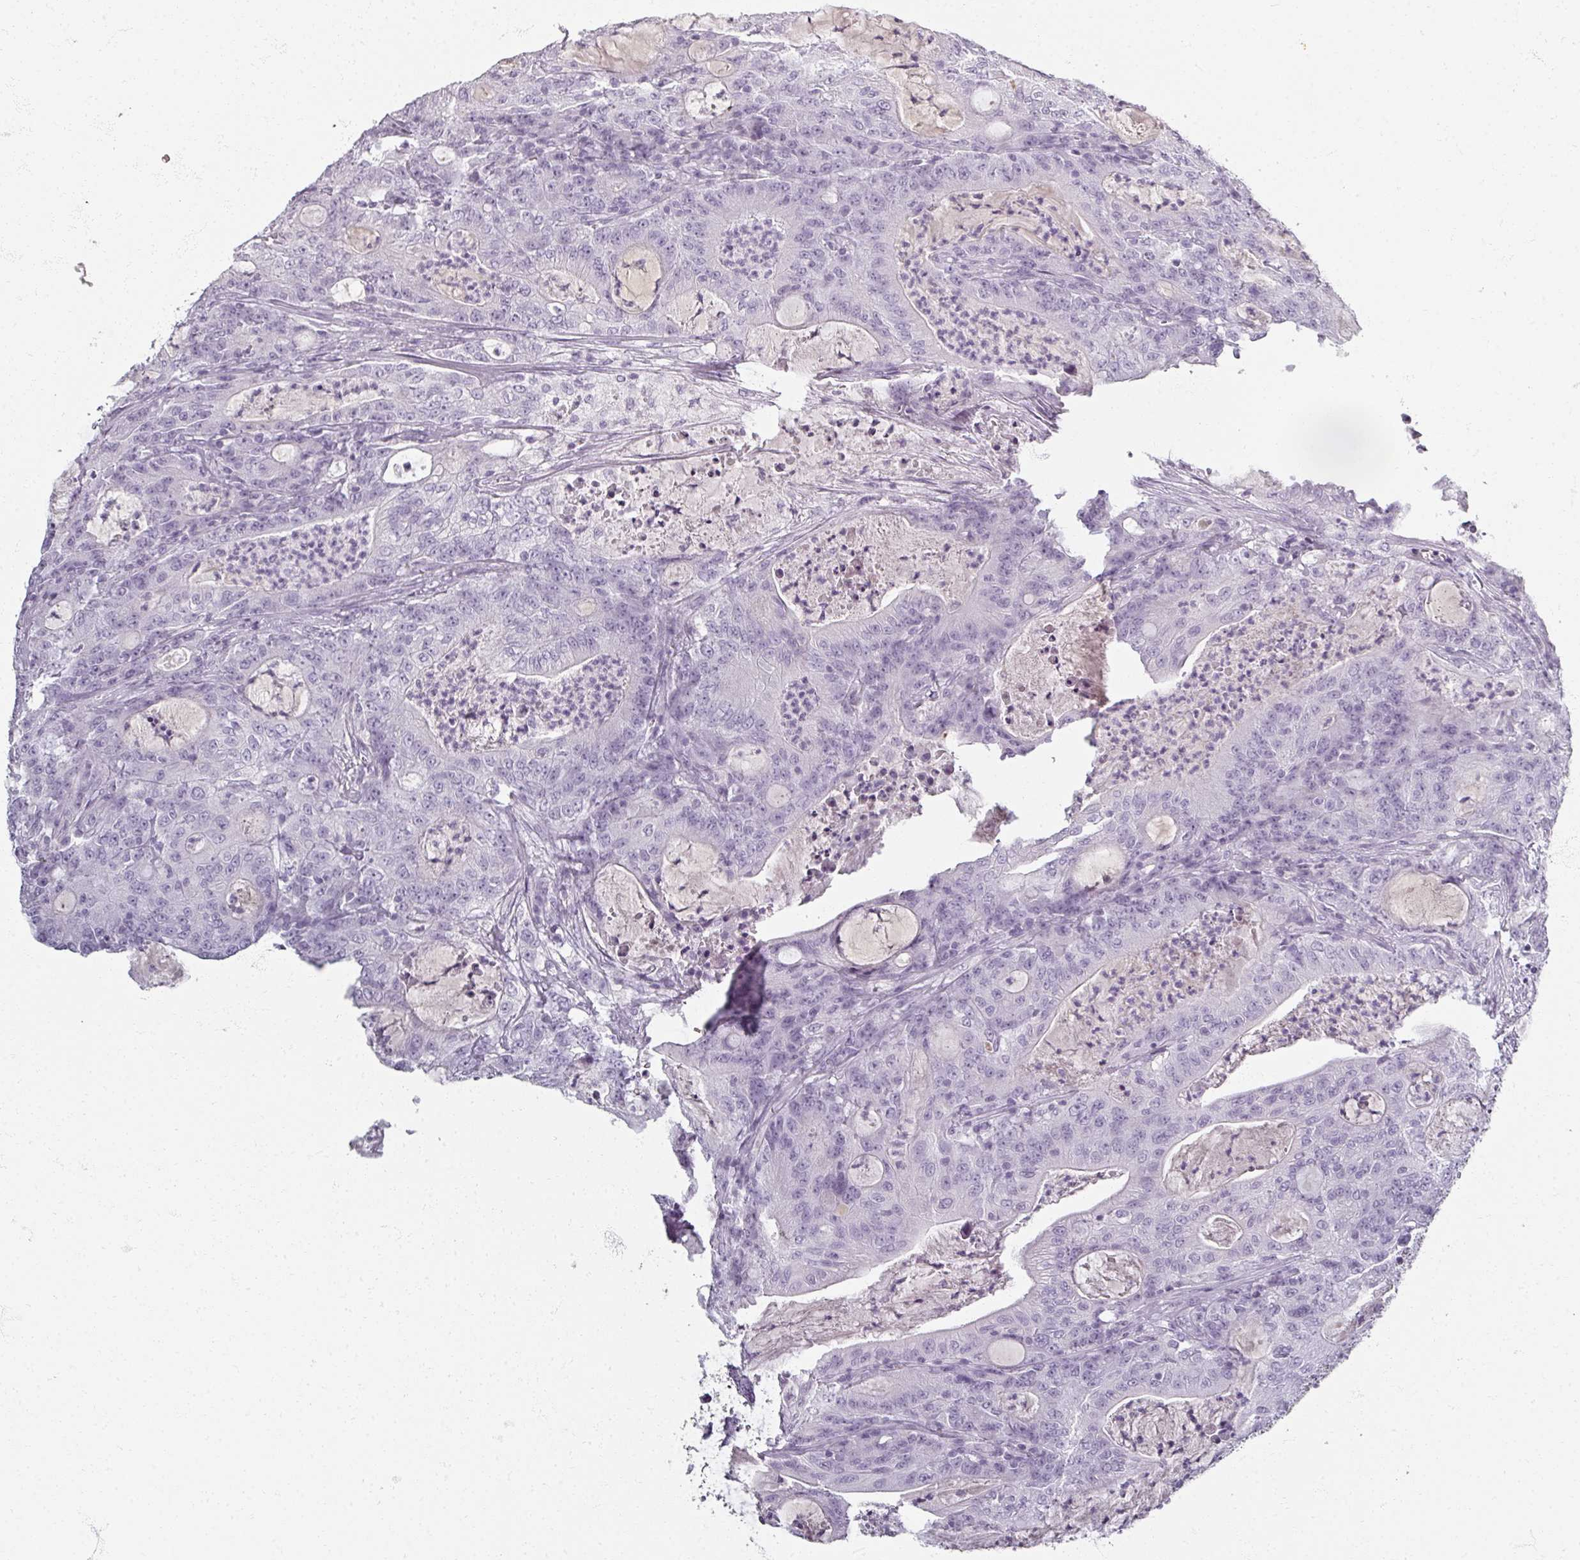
{"staining": {"intensity": "negative", "quantity": "none", "location": "none"}, "tissue": "colorectal cancer", "cell_type": "Tumor cells", "image_type": "cancer", "snomed": [{"axis": "morphology", "description": "Adenocarcinoma, NOS"}, {"axis": "topography", "description": "Colon"}], "caption": "Micrograph shows no significant protein staining in tumor cells of colorectal cancer (adenocarcinoma). Nuclei are stained in blue.", "gene": "REG3G", "patient": {"sex": "male", "age": 83}}